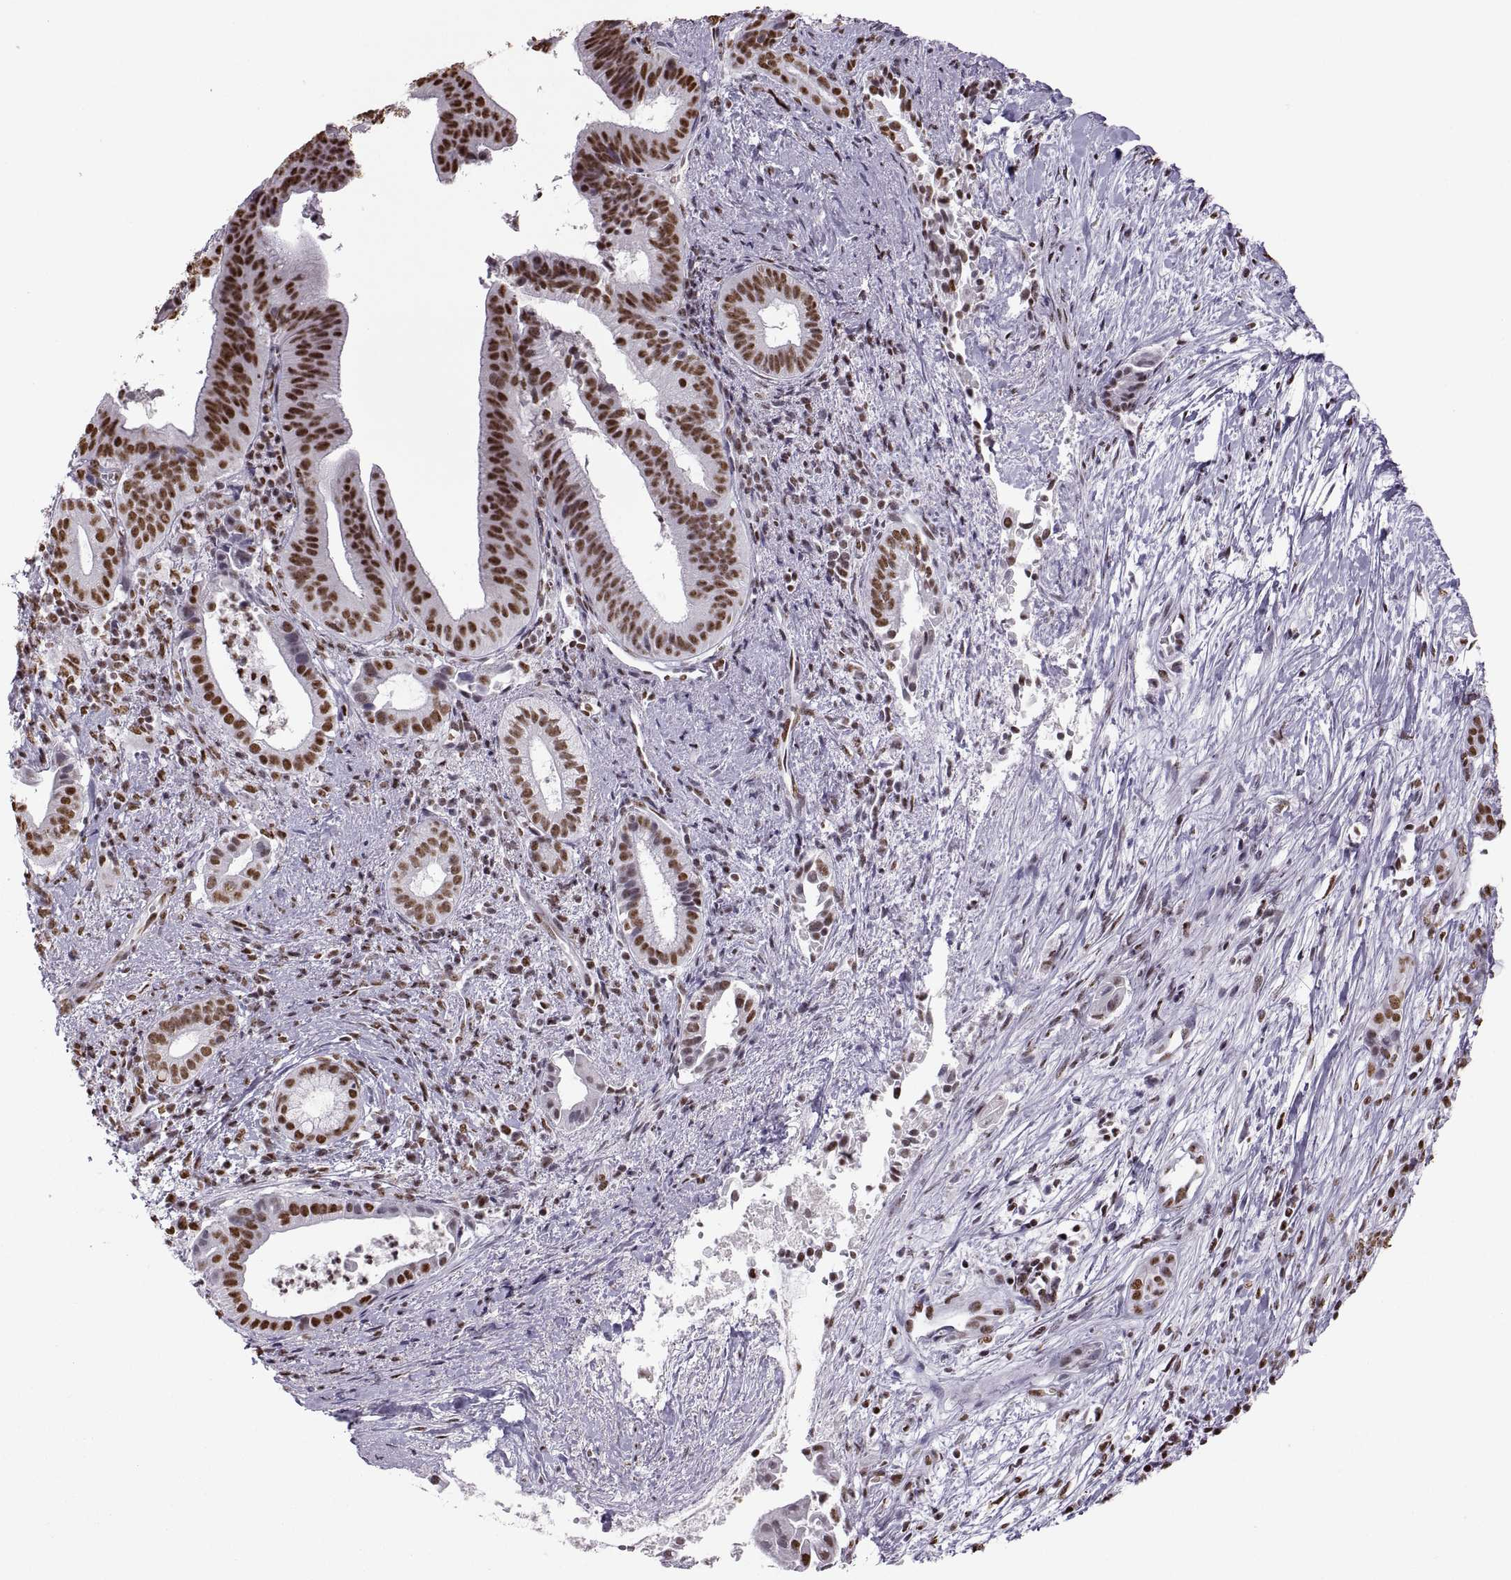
{"staining": {"intensity": "strong", "quantity": "25%-75%", "location": "nuclear"}, "tissue": "pancreatic cancer", "cell_type": "Tumor cells", "image_type": "cancer", "snomed": [{"axis": "morphology", "description": "Adenocarcinoma, NOS"}, {"axis": "topography", "description": "Pancreas"}], "caption": "Protein staining of adenocarcinoma (pancreatic) tissue exhibits strong nuclear positivity in about 25%-75% of tumor cells. Using DAB (brown) and hematoxylin (blue) stains, captured at high magnification using brightfield microscopy.", "gene": "SNAI1", "patient": {"sex": "male", "age": 61}}